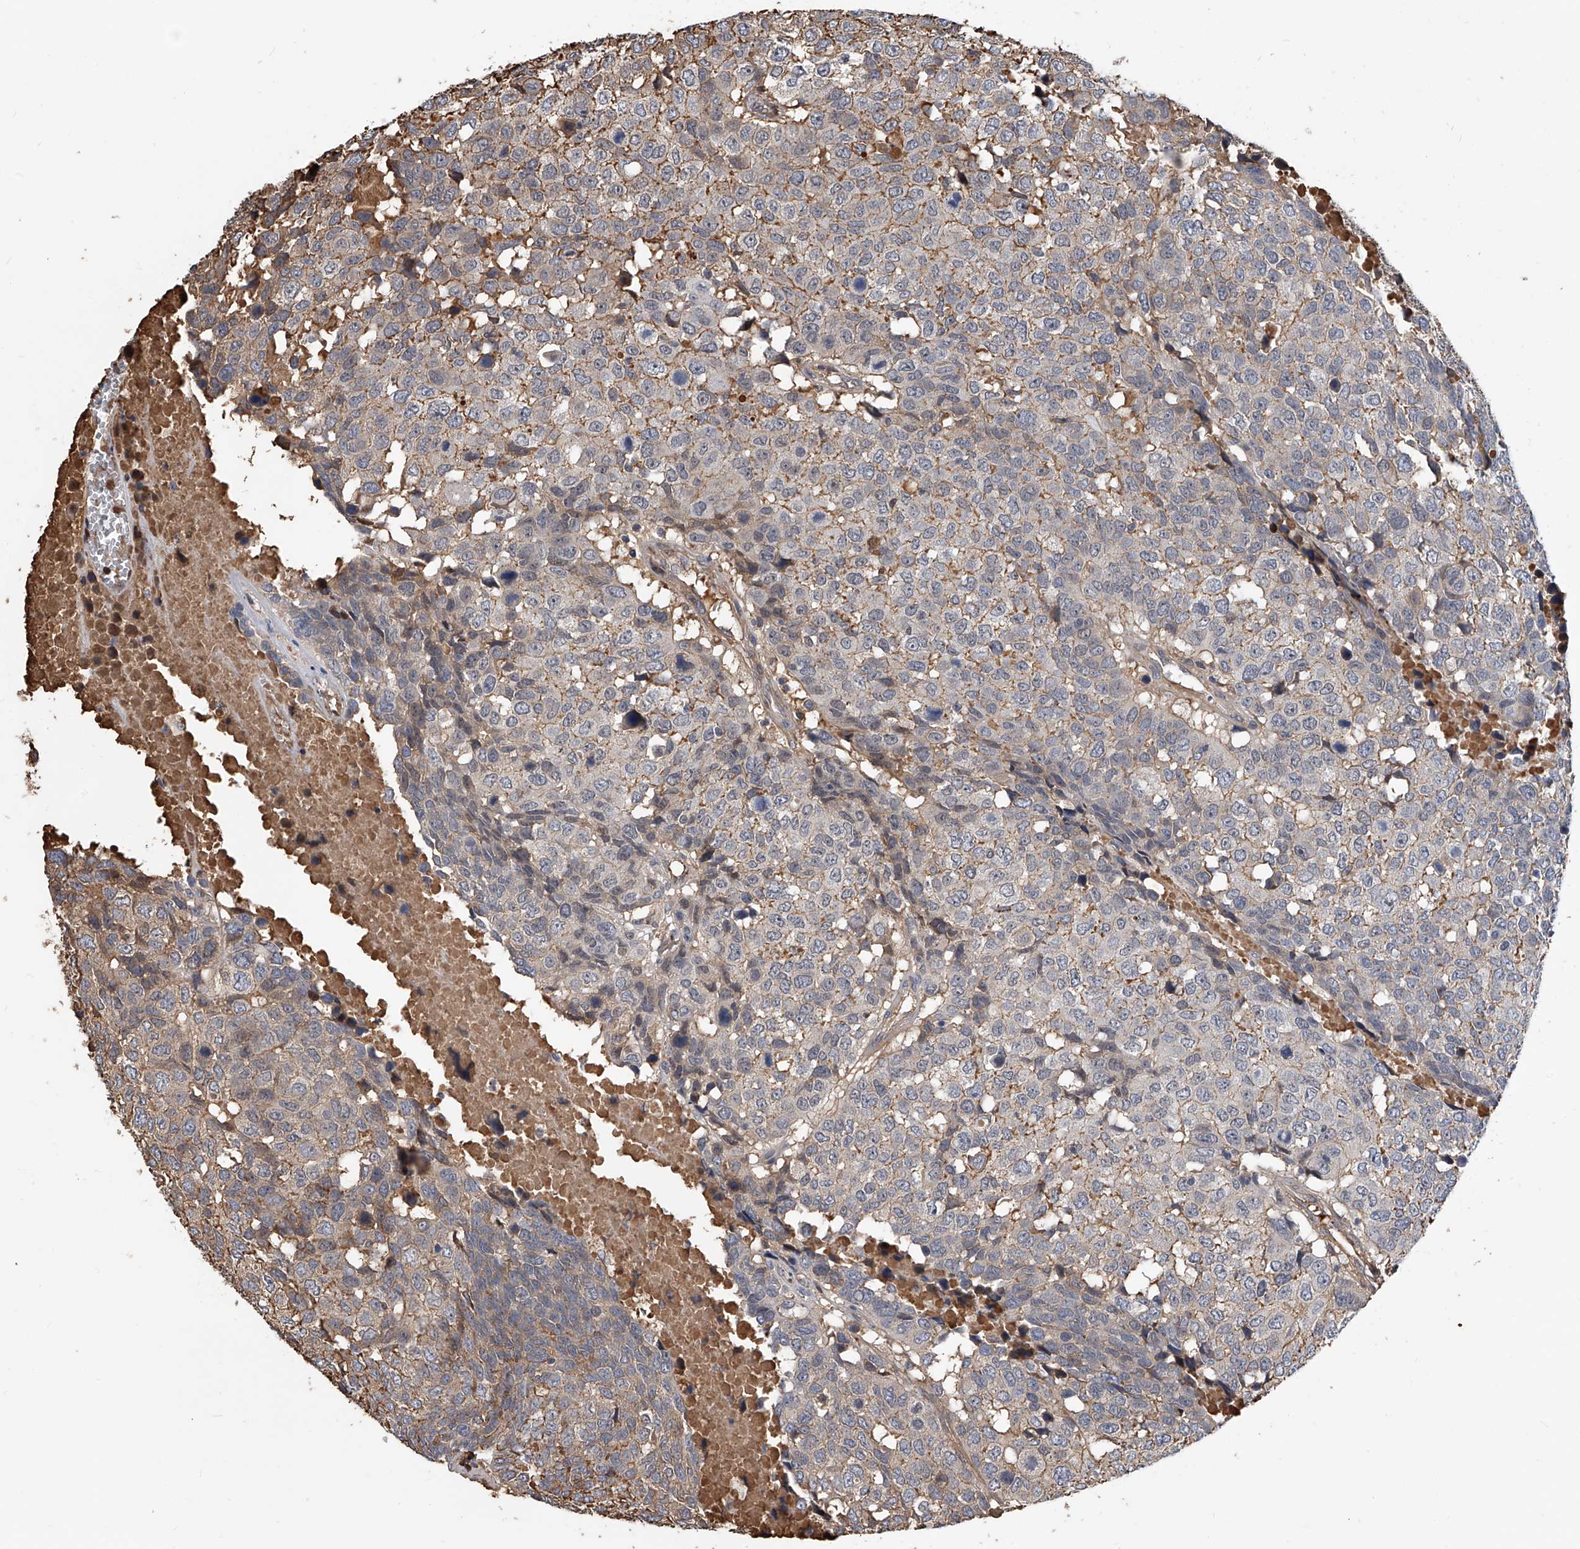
{"staining": {"intensity": "weak", "quantity": "25%-75%", "location": "cytoplasmic/membranous"}, "tissue": "head and neck cancer", "cell_type": "Tumor cells", "image_type": "cancer", "snomed": [{"axis": "morphology", "description": "Squamous cell carcinoma, NOS"}, {"axis": "topography", "description": "Head-Neck"}], "caption": "IHC (DAB) staining of head and neck cancer (squamous cell carcinoma) reveals weak cytoplasmic/membranous protein staining in approximately 25%-75% of tumor cells.", "gene": "ZNF25", "patient": {"sex": "male", "age": 66}}